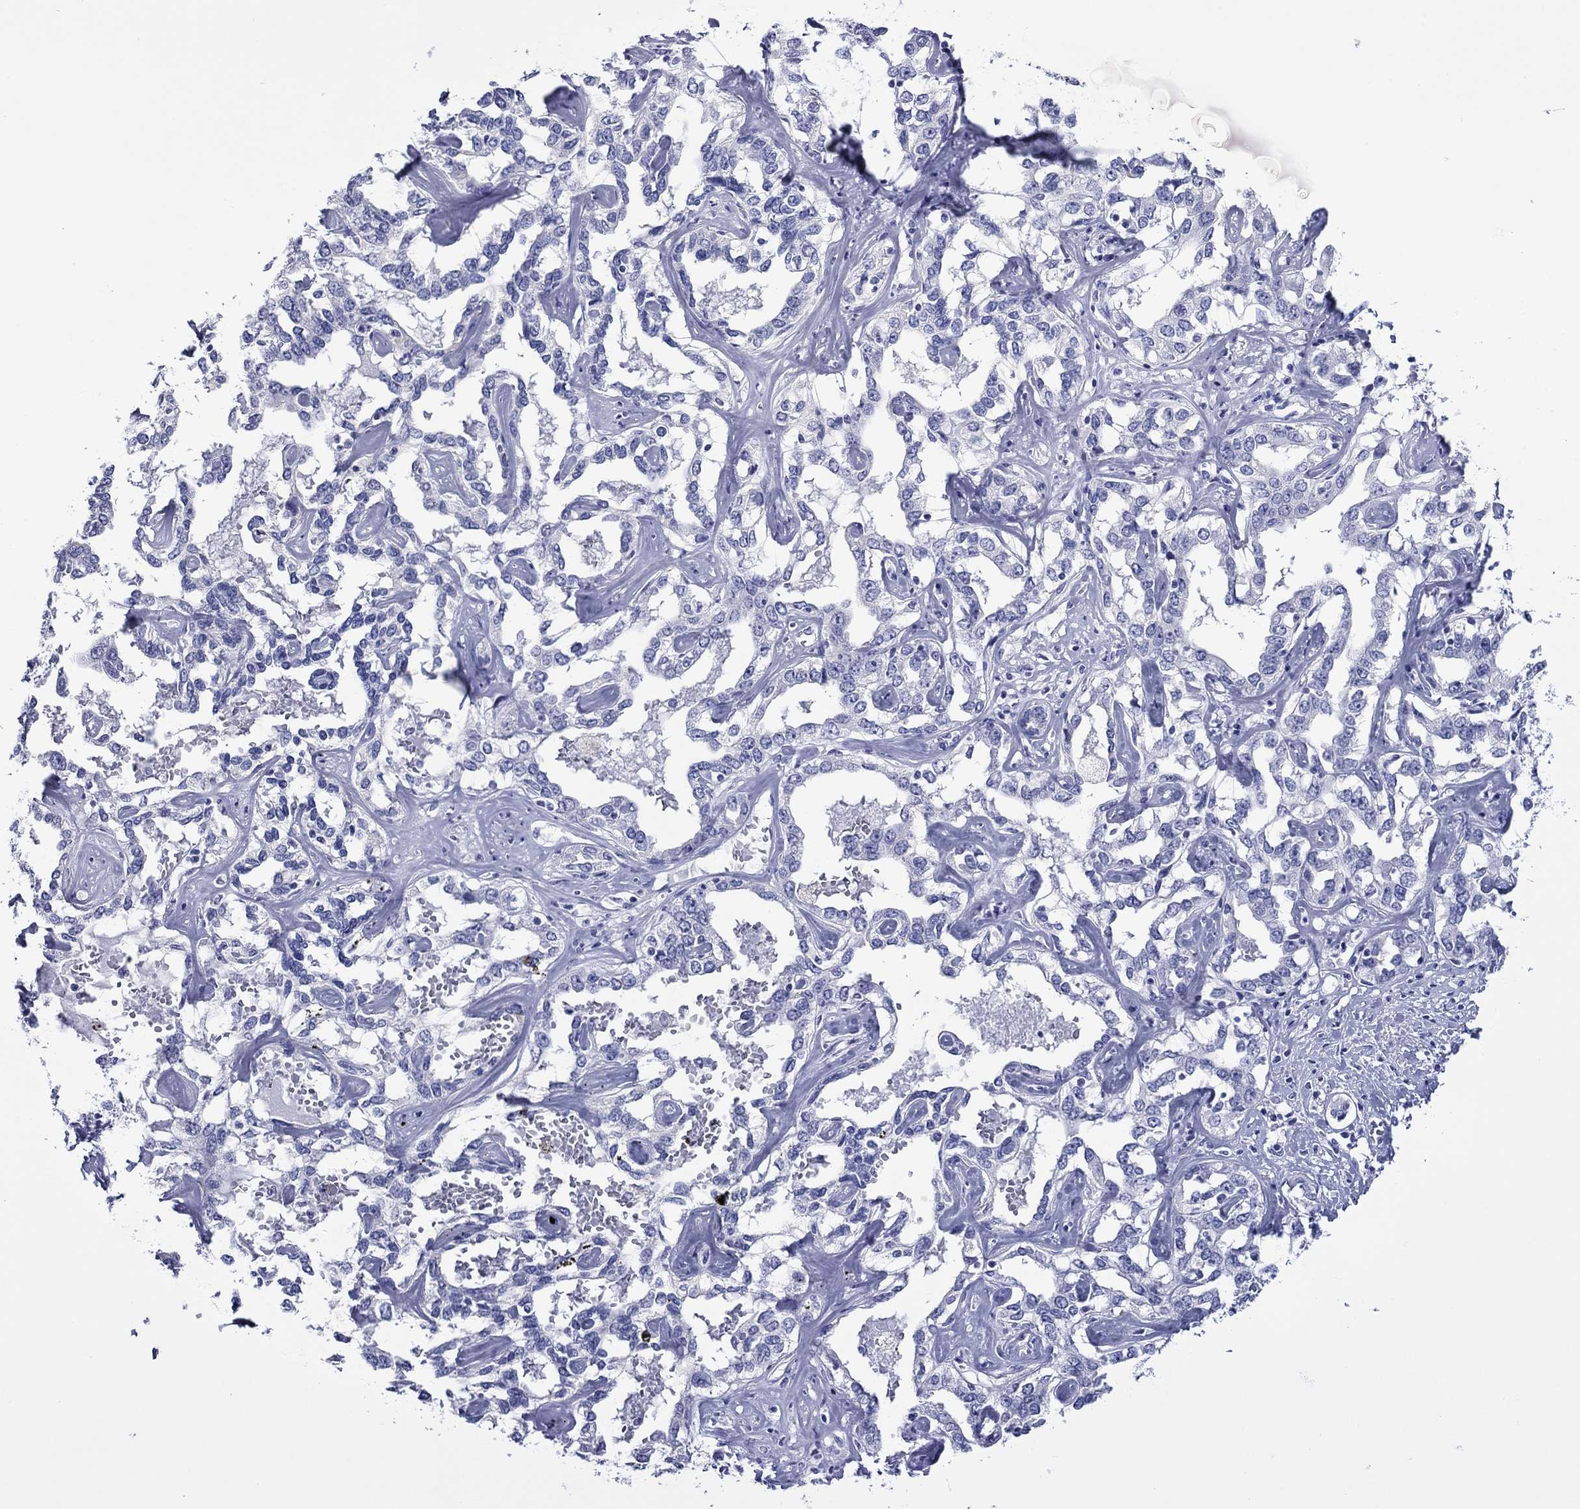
{"staining": {"intensity": "negative", "quantity": "none", "location": "none"}, "tissue": "liver cancer", "cell_type": "Tumor cells", "image_type": "cancer", "snomed": [{"axis": "morphology", "description": "Cholangiocarcinoma"}, {"axis": "topography", "description": "Liver"}], "caption": "This is a micrograph of immunohistochemistry (IHC) staining of cholangiocarcinoma (liver), which shows no staining in tumor cells.", "gene": "GIP", "patient": {"sex": "male", "age": 59}}